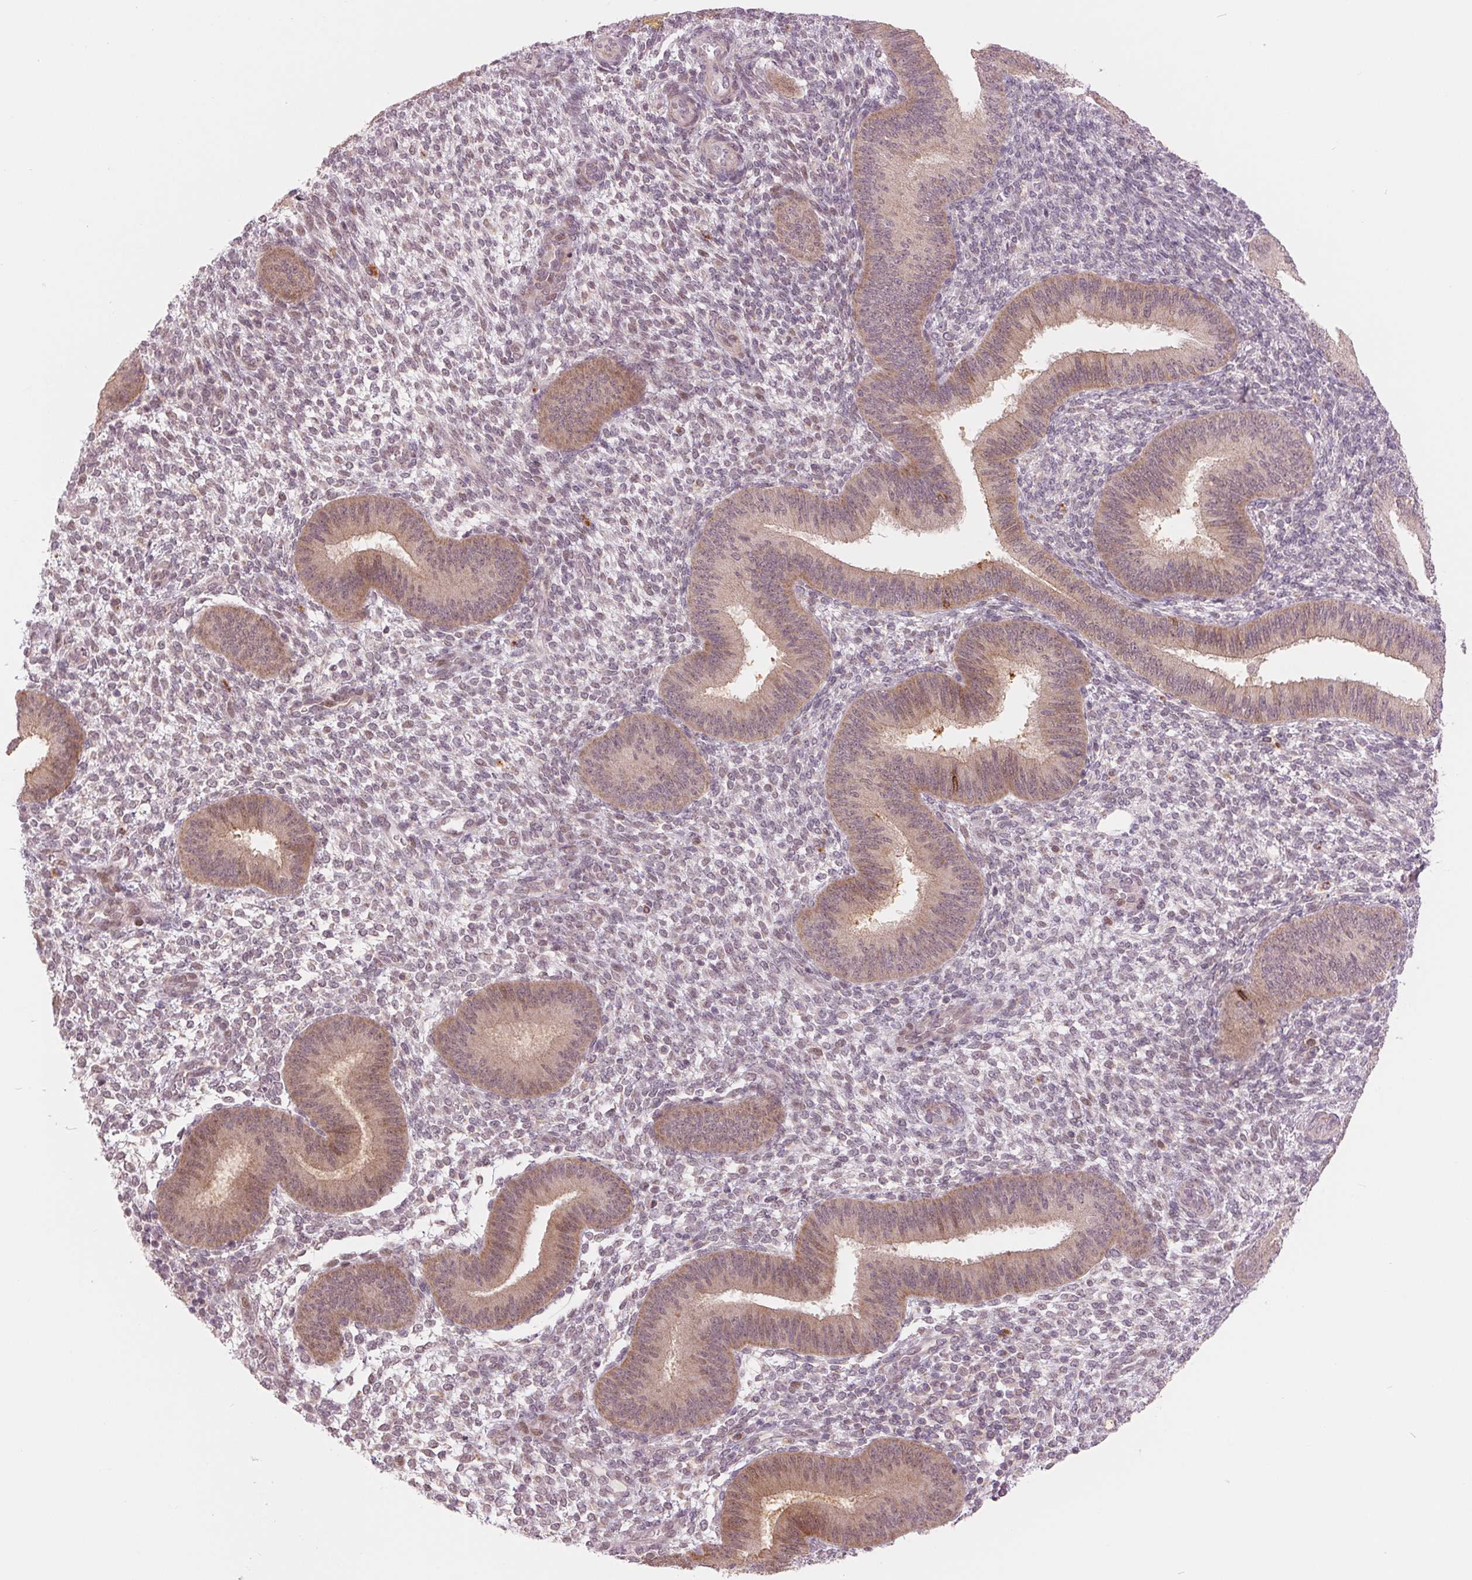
{"staining": {"intensity": "weak", "quantity": "<25%", "location": "cytoplasmic/membranous,nuclear"}, "tissue": "endometrium", "cell_type": "Cells in endometrial stroma", "image_type": "normal", "snomed": [{"axis": "morphology", "description": "Normal tissue, NOS"}, {"axis": "topography", "description": "Endometrium"}], "caption": "This is an immunohistochemistry (IHC) photomicrograph of benign endometrium. There is no staining in cells in endometrial stroma.", "gene": "ARHGAP32", "patient": {"sex": "female", "age": 39}}